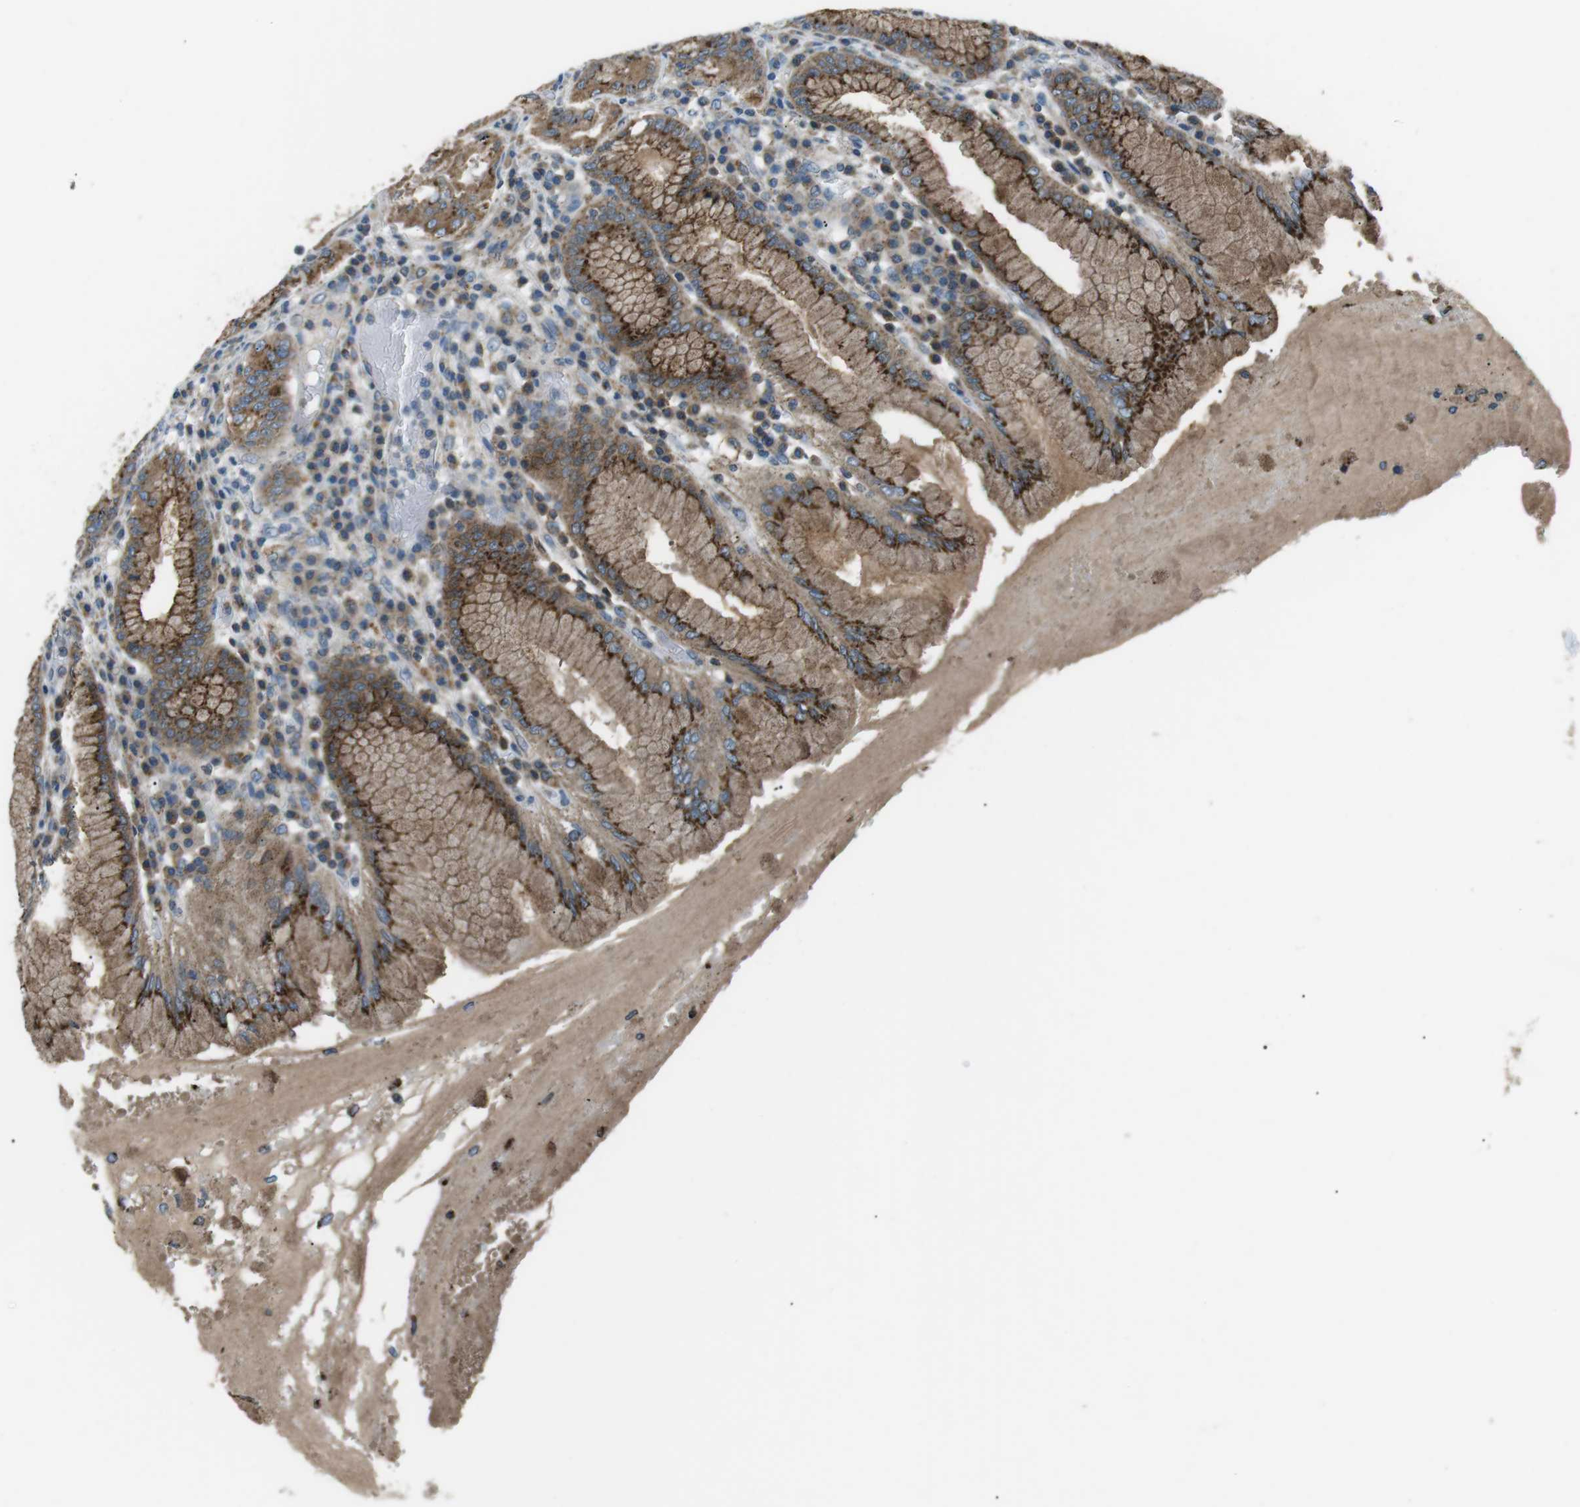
{"staining": {"intensity": "strong", "quantity": ">75%", "location": "cytoplasmic/membranous"}, "tissue": "stomach", "cell_type": "Glandular cells", "image_type": "normal", "snomed": [{"axis": "morphology", "description": "Normal tissue, NOS"}, {"axis": "topography", "description": "Stomach"}, {"axis": "topography", "description": "Stomach, lower"}], "caption": "Protein expression analysis of benign human stomach reveals strong cytoplasmic/membranous staining in about >75% of glandular cells. (Brightfield microscopy of DAB IHC at high magnification).", "gene": "FAM3B", "patient": {"sex": "female", "age": 56}}